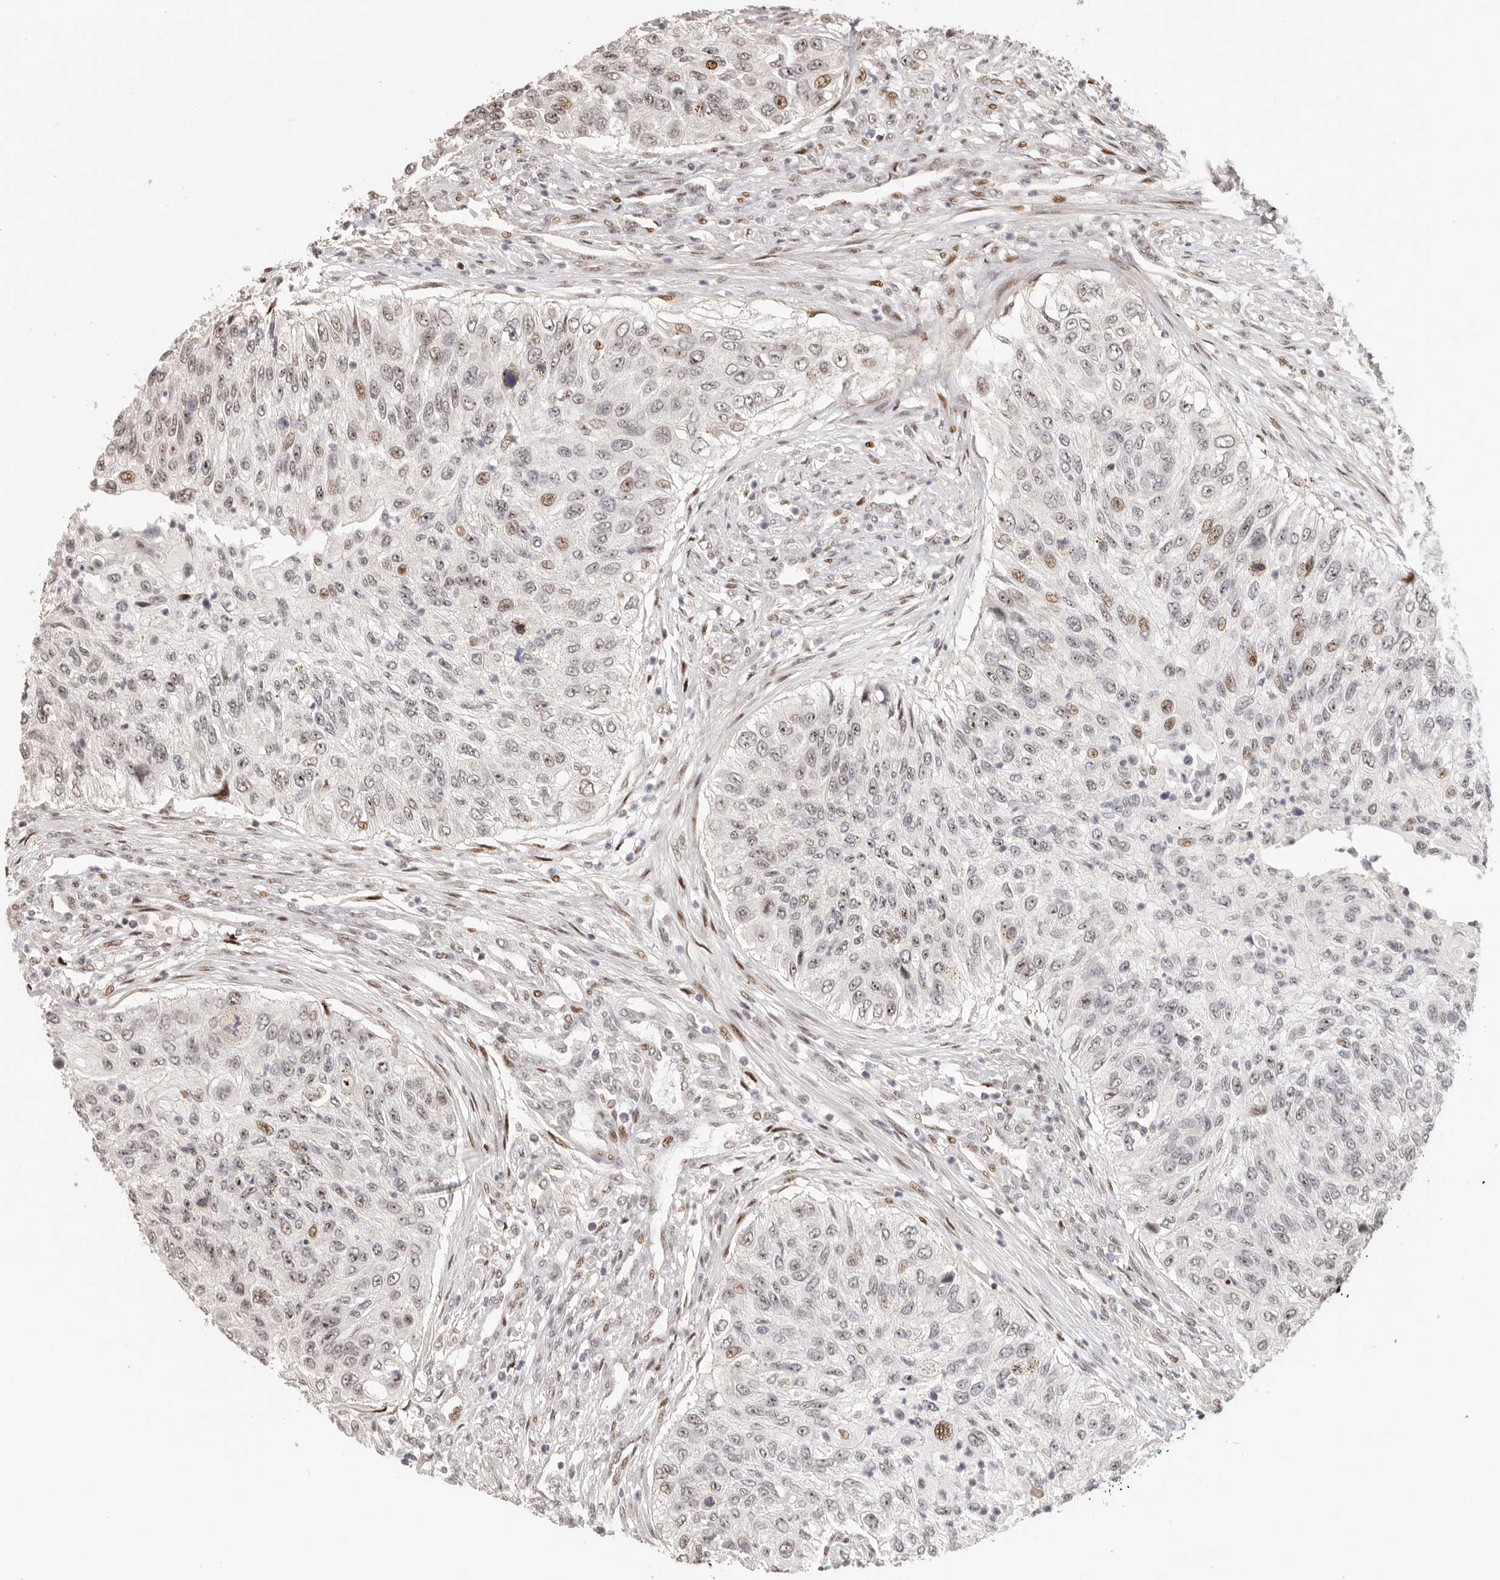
{"staining": {"intensity": "weak", "quantity": "25%-75%", "location": "nuclear"}, "tissue": "urothelial cancer", "cell_type": "Tumor cells", "image_type": "cancer", "snomed": [{"axis": "morphology", "description": "Urothelial carcinoma, High grade"}, {"axis": "topography", "description": "Urinary bladder"}], "caption": "High-power microscopy captured an immunohistochemistry micrograph of urothelial cancer, revealing weak nuclear expression in about 25%-75% of tumor cells.", "gene": "GPBP1L1", "patient": {"sex": "female", "age": 60}}